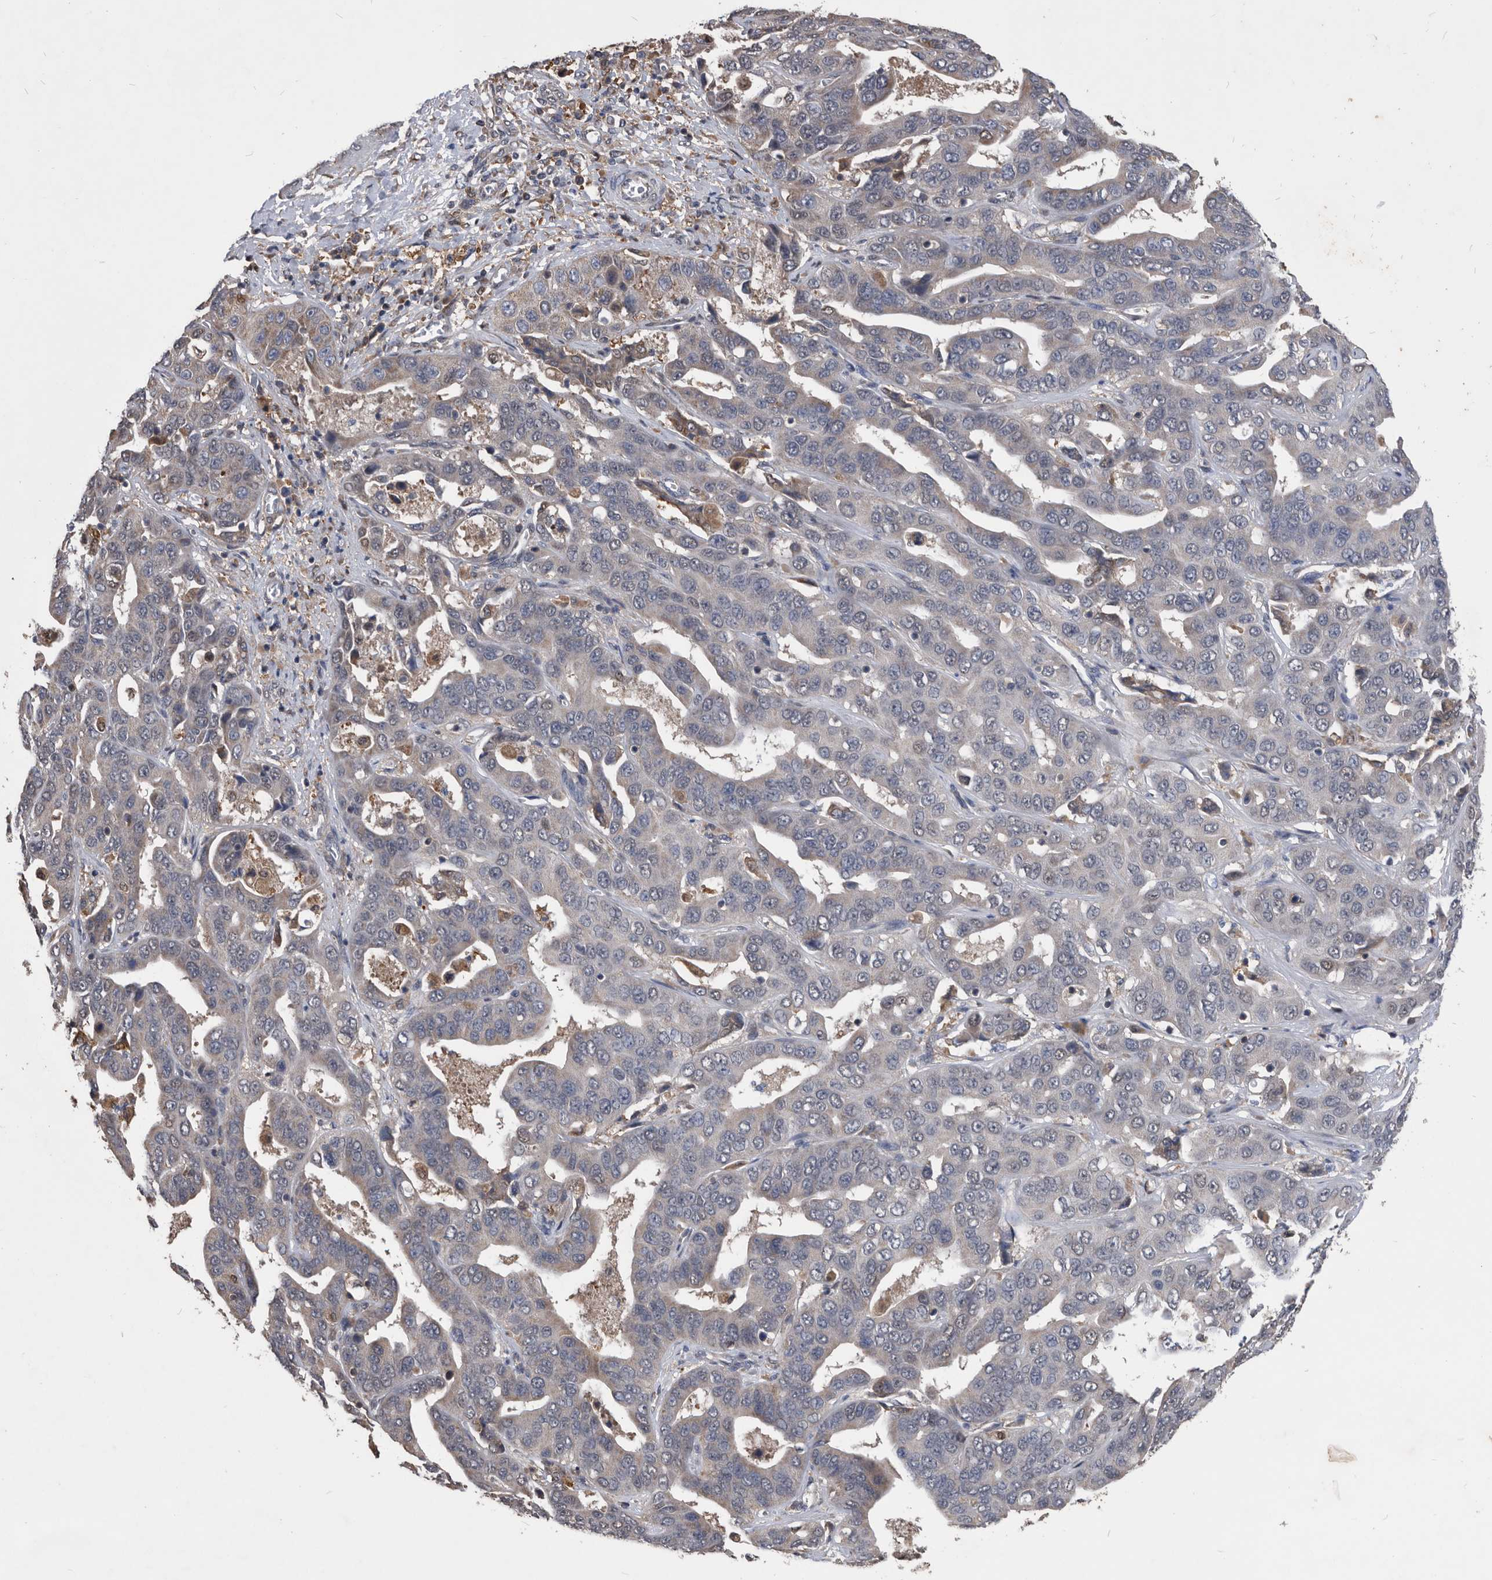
{"staining": {"intensity": "weak", "quantity": "<25%", "location": "cytoplasmic/membranous"}, "tissue": "liver cancer", "cell_type": "Tumor cells", "image_type": "cancer", "snomed": [{"axis": "morphology", "description": "Cholangiocarcinoma"}, {"axis": "topography", "description": "Liver"}], "caption": "The image demonstrates no significant positivity in tumor cells of liver cholangiocarcinoma. The staining was performed using DAB to visualize the protein expression in brown, while the nuclei were stained in blue with hematoxylin (Magnification: 20x).", "gene": "NRBP1", "patient": {"sex": "female", "age": 52}}